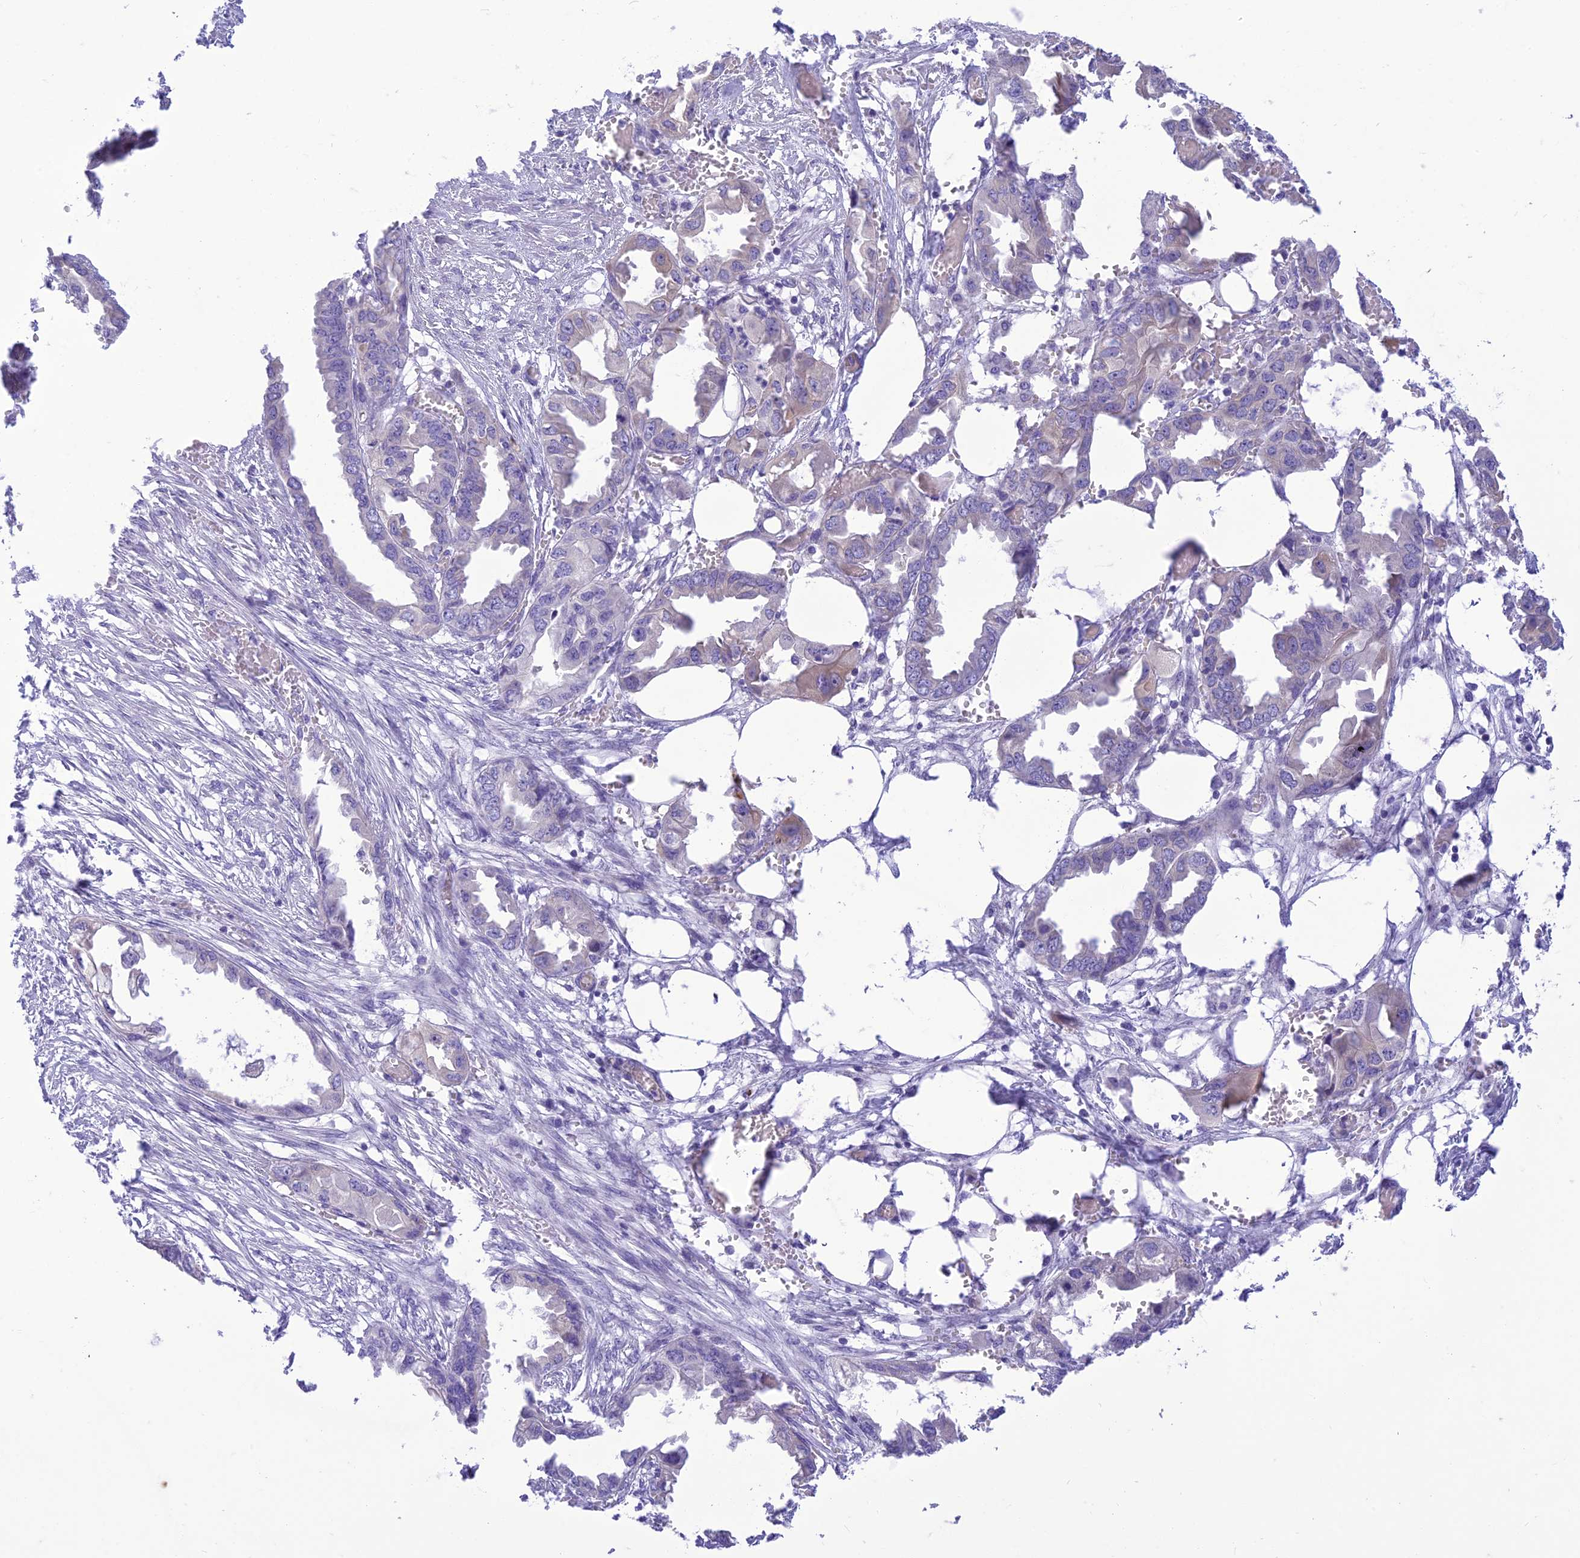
{"staining": {"intensity": "negative", "quantity": "none", "location": "none"}, "tissue": "endometrial cancer", "cell_type": "Tumor cells", "image_type": "cancer", "snomed": [{"axis": "morphology", "description": "Adenocarcinoma, NOS"}, {"axis": "morphology", "description": "Adenocarcinoma, metastatic, NOS"}, {"axis": "topography", "description": "Adipose tissue"}, {"axis": "topography", "description": "Endometrium"}], "caption": "Immunohistochemistry image of neoplastic tissue: human metastatic adenocarcinoma (endometrial) stained with DAB (3,3'-diaminobenzidine) demonstrates no significant protein positivity in tumor cells. (DAB immunohistochemistry (IHC) visualized using brightfield microscopy, high magnification).", "gene": "DHDH", "patient": {"sex": "female", "age": 67}}